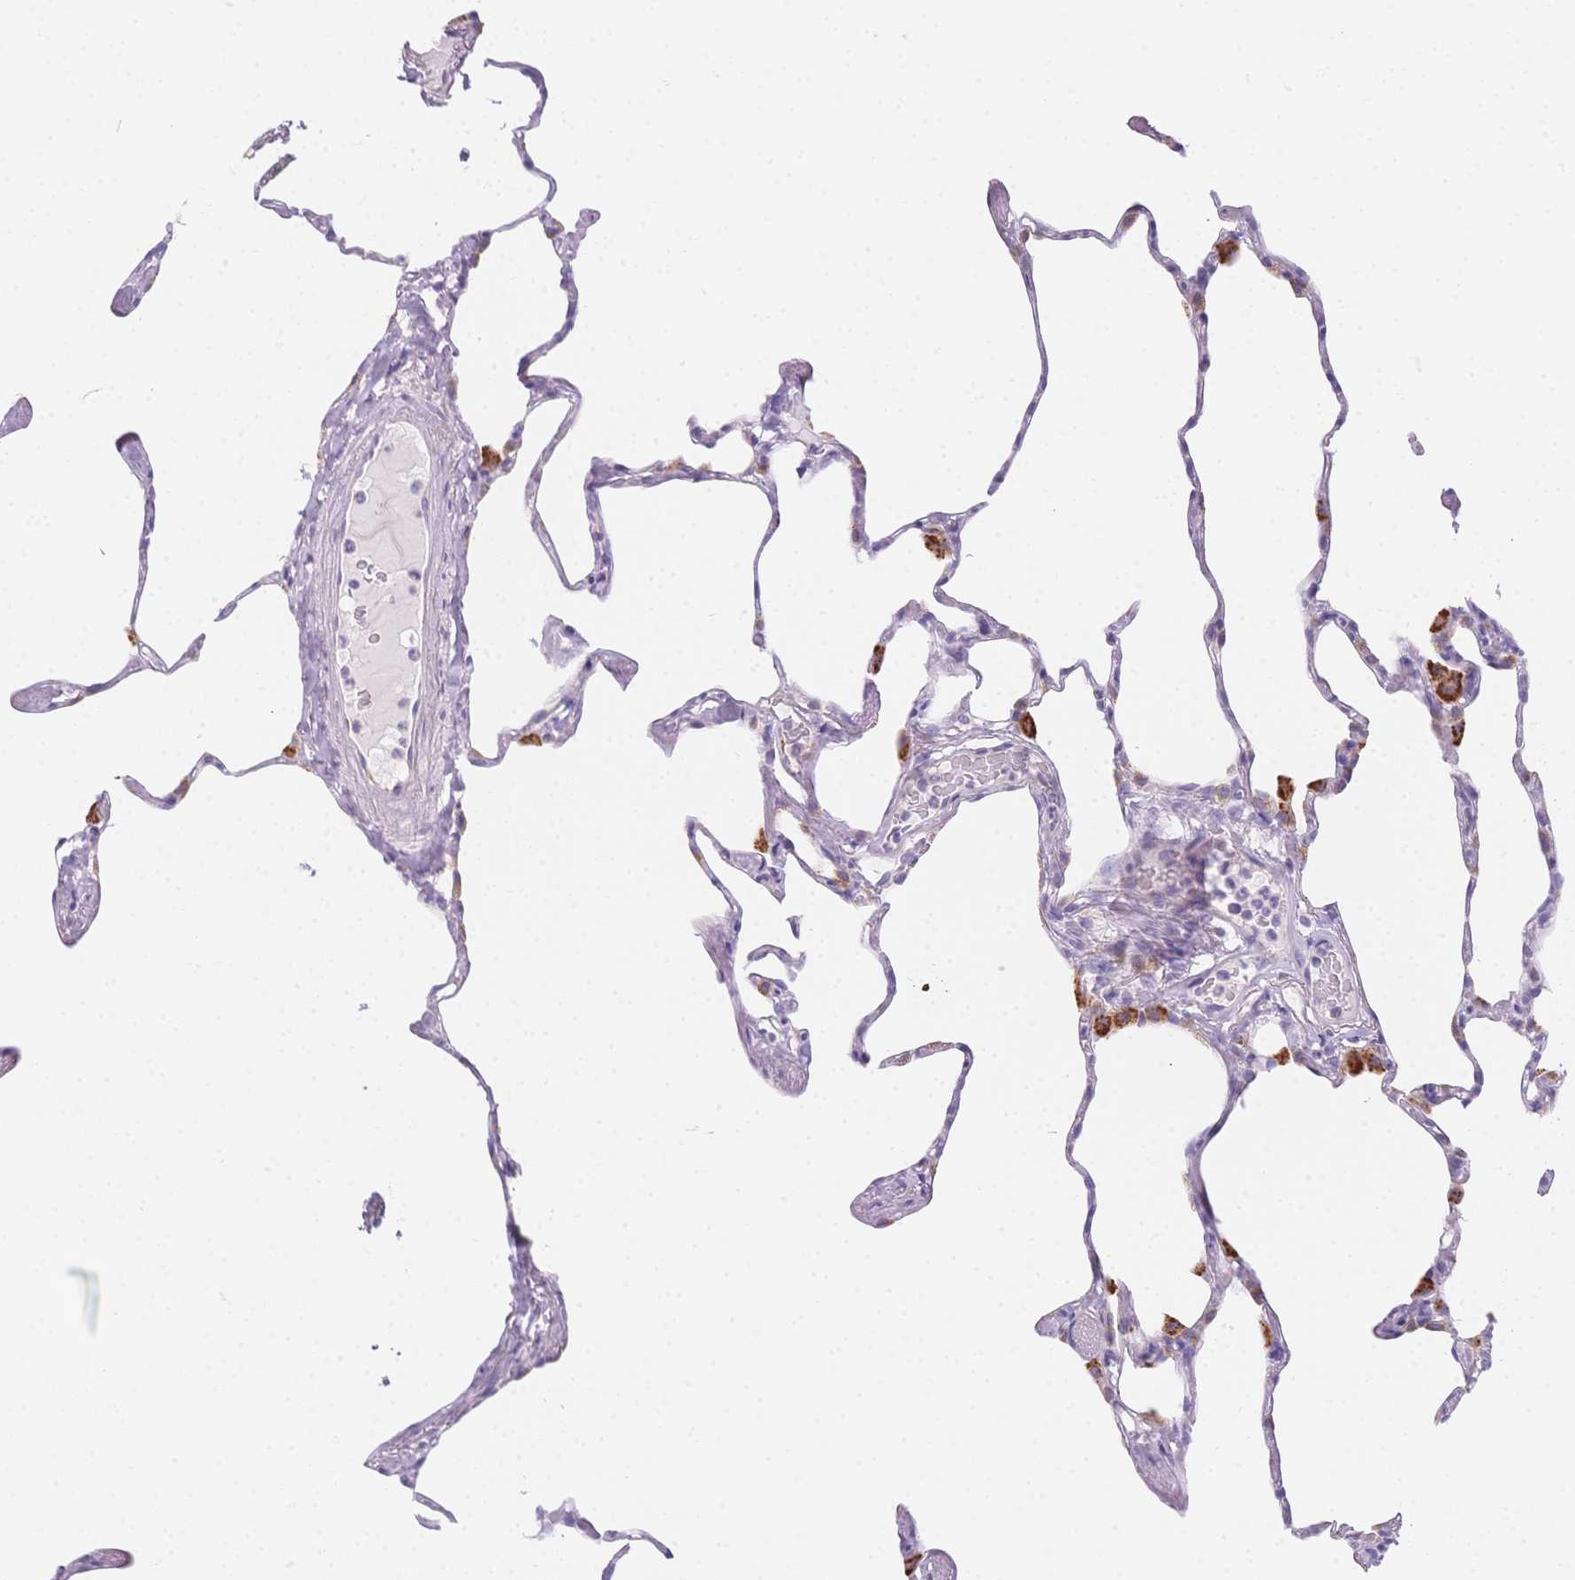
{"staining": {"intensity": "negative", "quantity": "none", "location": "none"}, "tissue": "lung", "cell_type": "Alveolar cells", "image_type": "normal", "snomed": [{"axis": "morphology", "description": "Normal tissue, NOS"}, {"axis": "topography", "description": "Lung"}], "caption": "Image shows no significant protein positivity in alveolar cells of benign lung.", "gene": "SMYD1", "patient": {"sex": "male", "age": 65}}